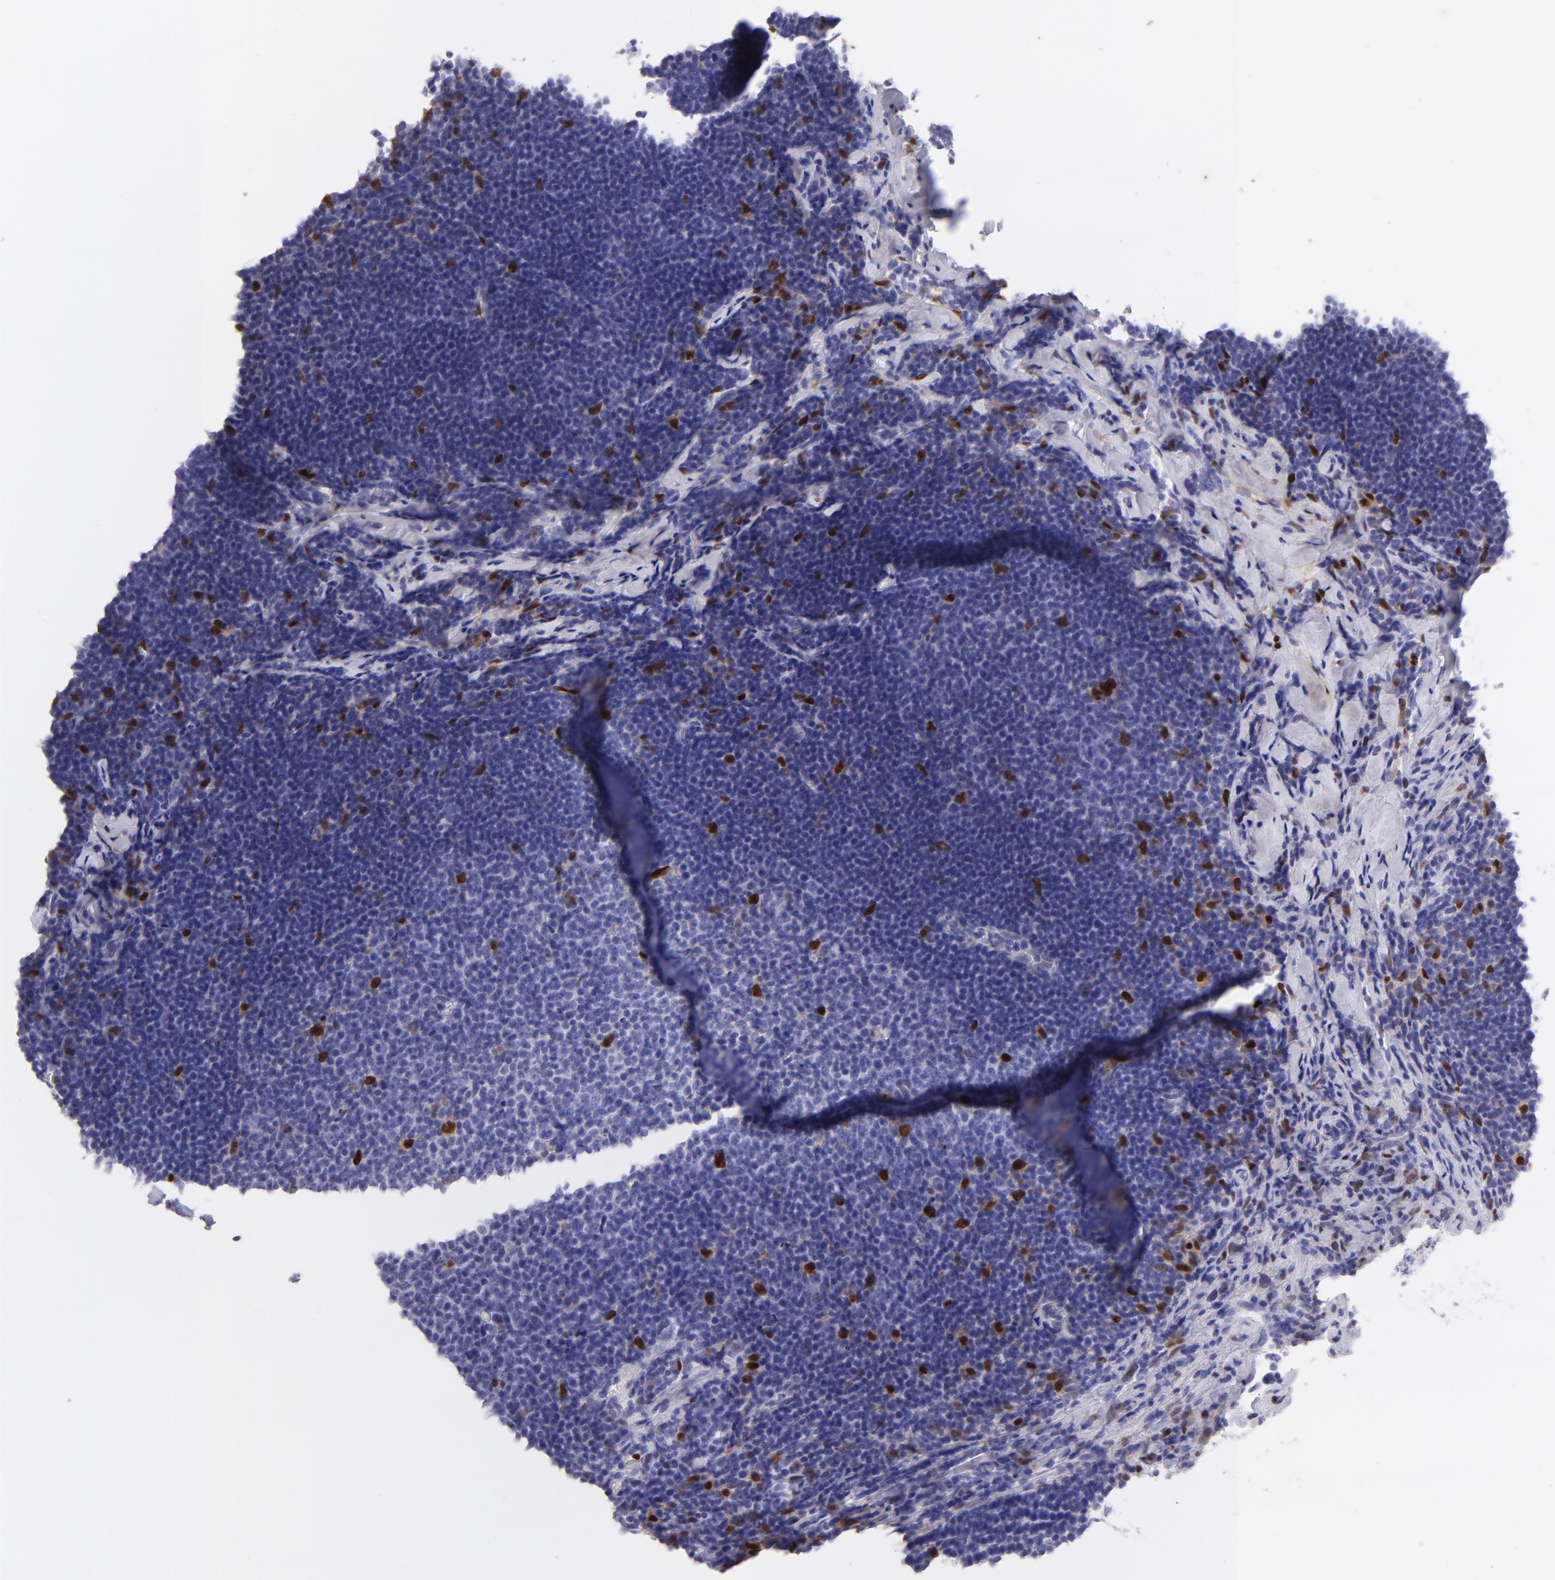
{"staining": {"intensity": "negative", "quantity": "none", "location": "none"}, "tissue": "lymphoma", "cell_type": "Tumor cells", "image_type": "cancer", "snomed": [{"axis": "morphology", "description": "Malignant lymphoma, non-Hodgkin's type, Low grade"}, {"axis": "topography", "description": "Lymph node"}], "caption": "An image of low-grade malignant lymphoma, non-Hodgkin's type stained for a protein reveals no brown staining in tumor cells.", "gene": "MITF", "patient": {"sex": "male", "age": 74}}